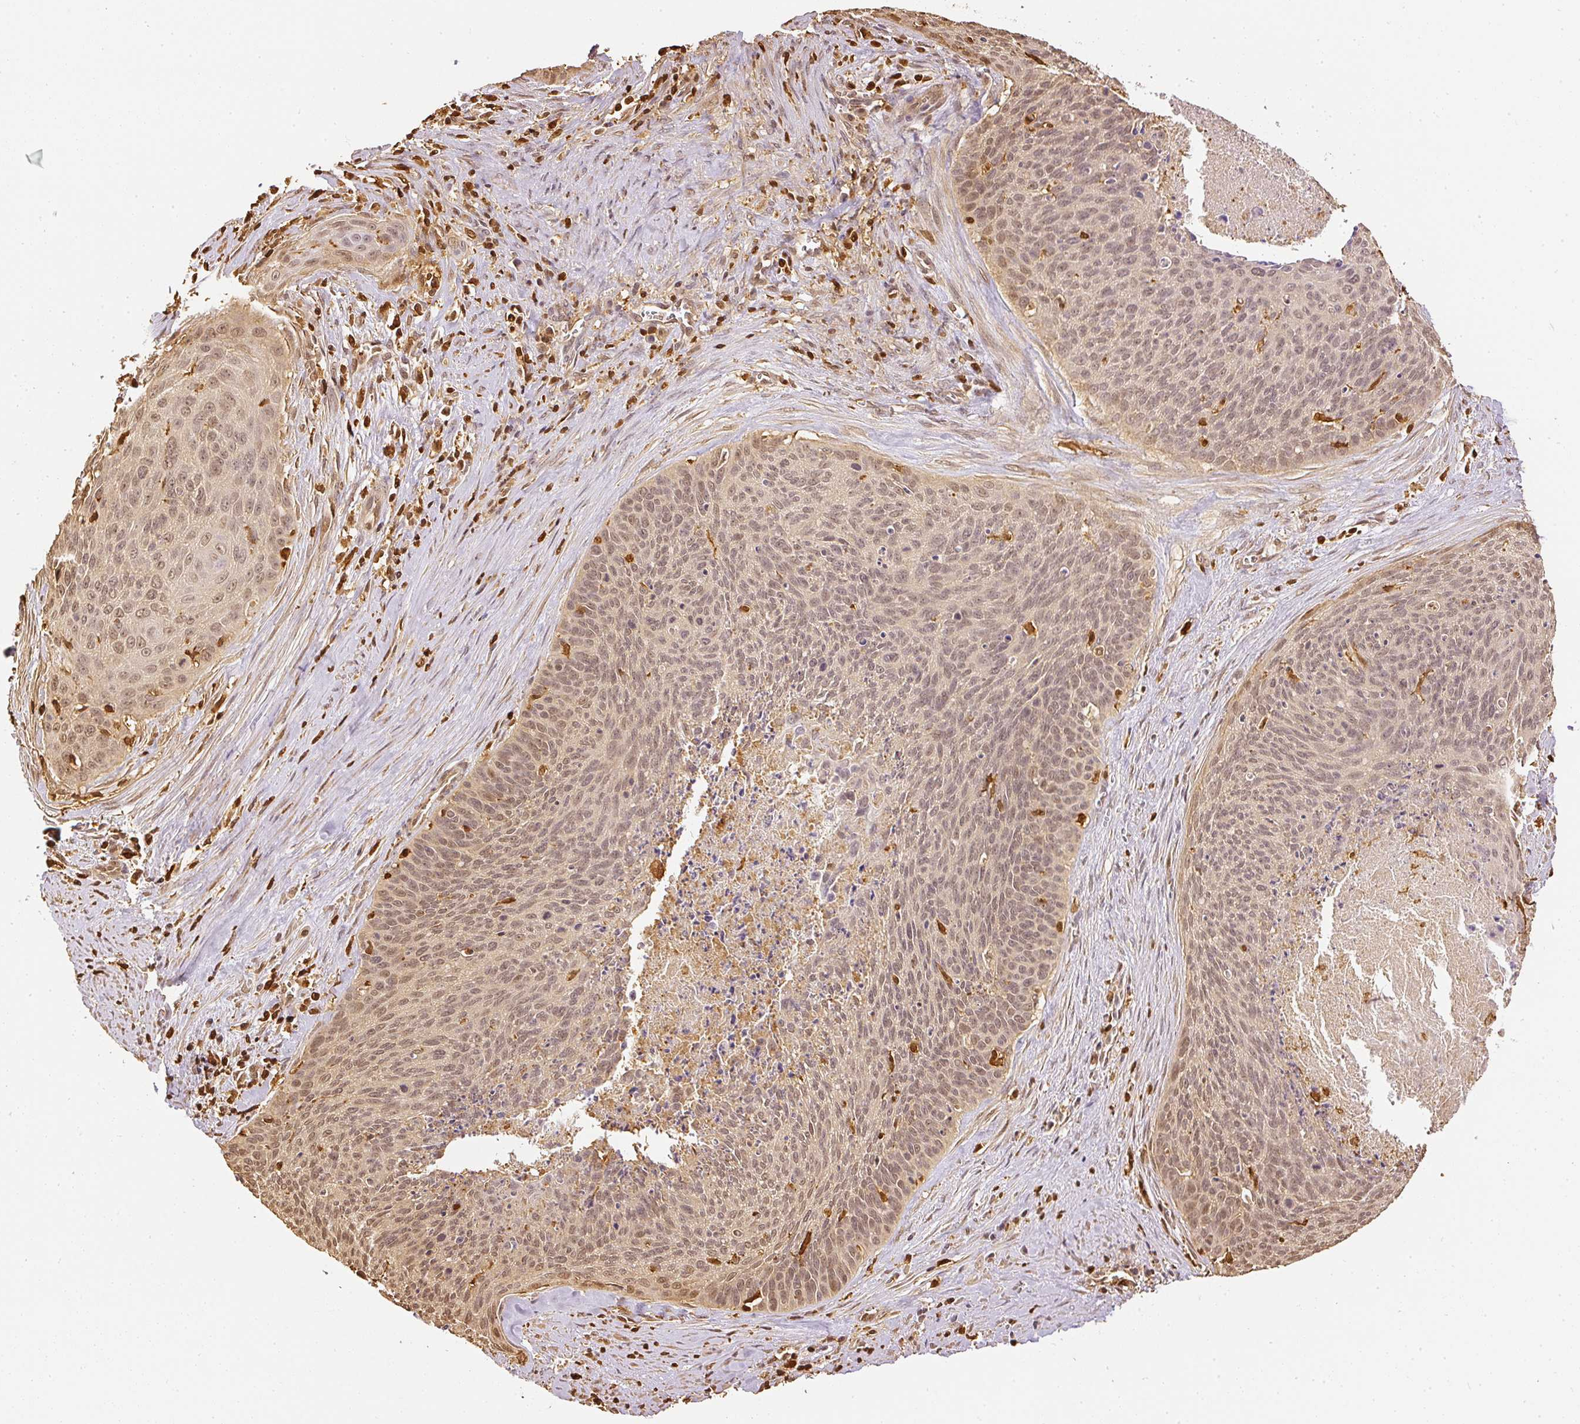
{"staining": {"intensity": "weak", "quantity": ">75%", "location": "nuclear"}, "tissue": "cervical cancer", "cell_type": "Tumor cells", "image_type": "cancer", "snomed": [{"axis": "morphology", "description": "Squamous cell carcinoma, NOS"}, {"axis": "topography", "description": "Cervix"}], "caption": "Cervical squamous cell carcinoma tissue shows weak nuclear expression in approximately >75% of tumor cells, visualized by immunohistochemistry.", "gene": "PFN1", "patient": {"sex": "female", "age": 55}}